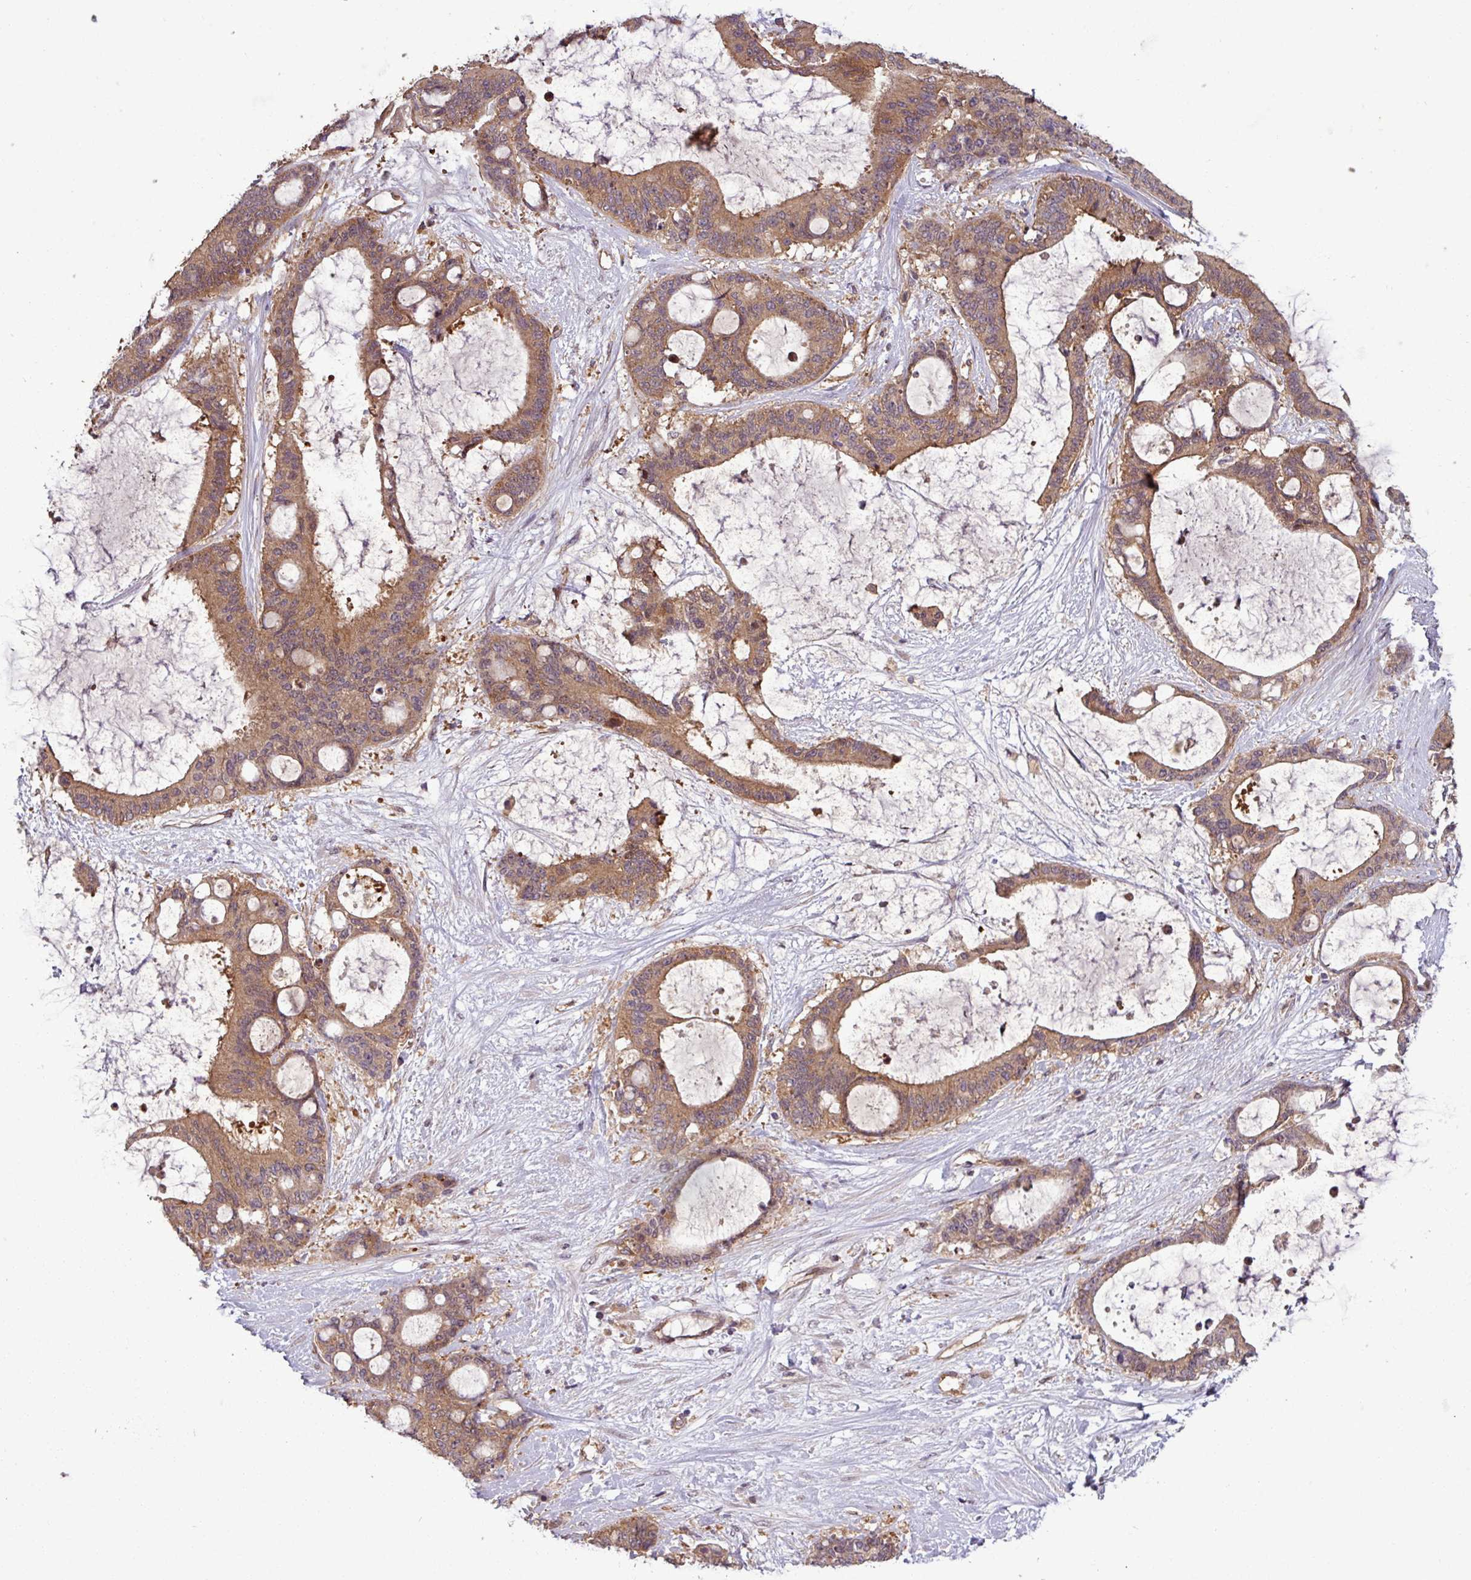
{"staining": {"intensity": "moderate", "quantity": ">75%", "location": "cytoplasmic/membranous"}, "tissue": "liver cancer", "cell_type": "Tumor cells", "image_type": "cancer", "snomed": [{"axis": "morphology", "description": "Normal tissue, NOS"}, {"axis": "morphology", "description": "Cholangiocarcinoma"}, {"axis": "topography", "description": "Liver"}, {"axis": "topography", "description": "Peripheral nerve tissue"}], "caption": "Immunohistochemical staining of human liver cholangiocarcinoma shows medium levels of moderate cytoplasmic/membranous protein positivity in about >75% of tumor cells. Using DAB (brown) and hematoxylin (blue) stains, captured at high magnification using brightfield microscopy.", "gene": "SIRPB2", "patient": {"sex": "female", "age": 73}}